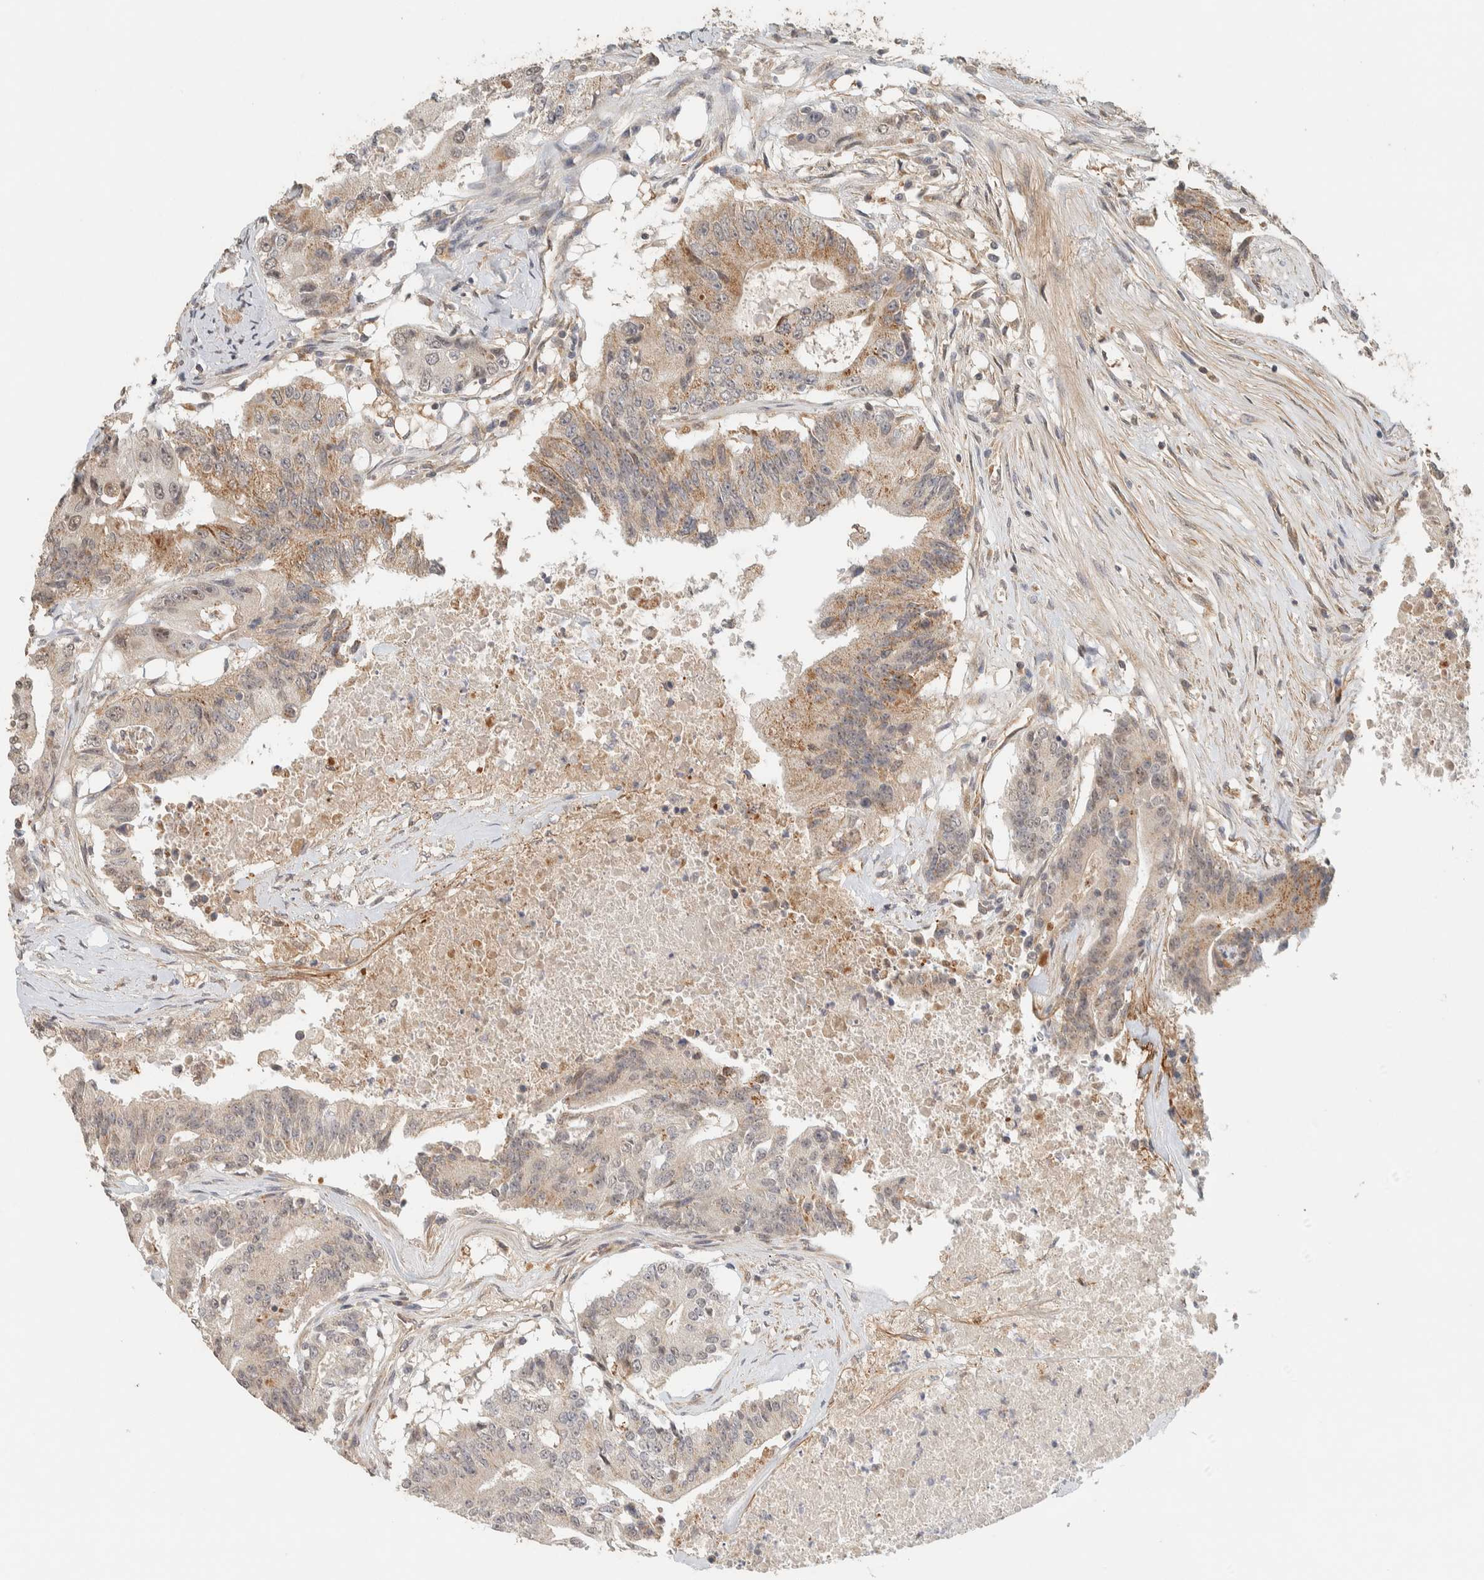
{"staining": {"intensity": "weak", "quantity": ">75%", "location": "cytoplasmic/membranous"}, "tissue": "colorectal cancer", "cell_type": "Tumor cells", "image_type": "cancer", "snomed": [{"axis": "morphology", "description": "Adenocarcinoma, NOS"}, {"axis": "topography", "description": "Colon"}], "caption": "Immunohistochemical staining of colorectal cancer reveals weak cytoplasmic/membranous protein staining in approximately >75% of tumor cells.", "gene": "PDE7B", "patient": {"sex": "female", "age": 77}}